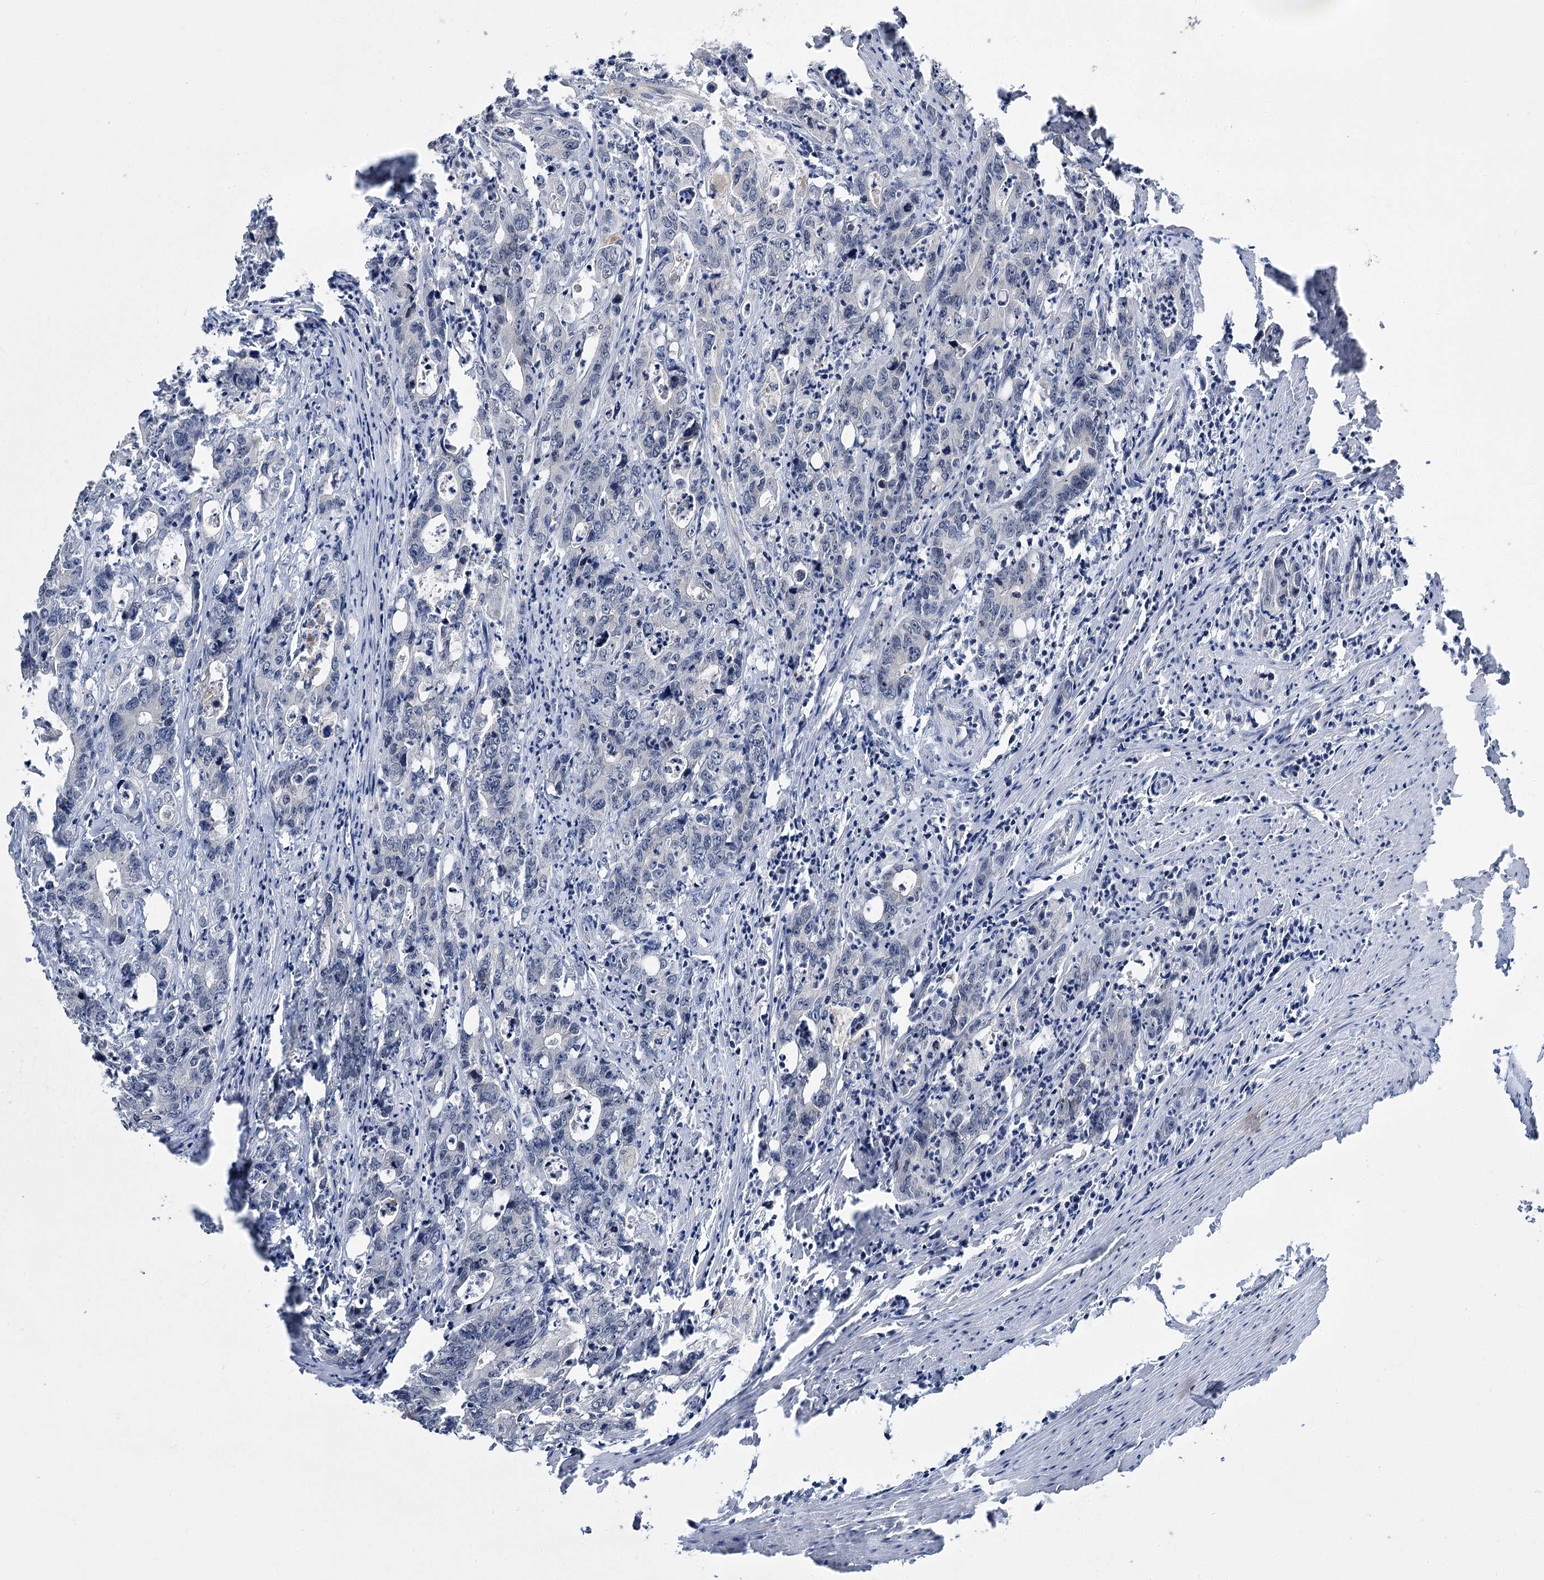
{"staining": {"intensity": "negative", "quantity": "none", "location": "none"}, "tissue": "colorectal cancer", "cell_type": "Tumor cells", "image_type": "cancer", "snomed": [{"axis": "morphology", "description": "Adenocarcinoma, NOS"}, {"axis": "topography", "description": "Colon"}], "caption": "Tumor cells show no significant expression in colorectal adenocarcinoma.", "gene": "PHYHIPL", "patient": {"sex": "female", "age": 75}}